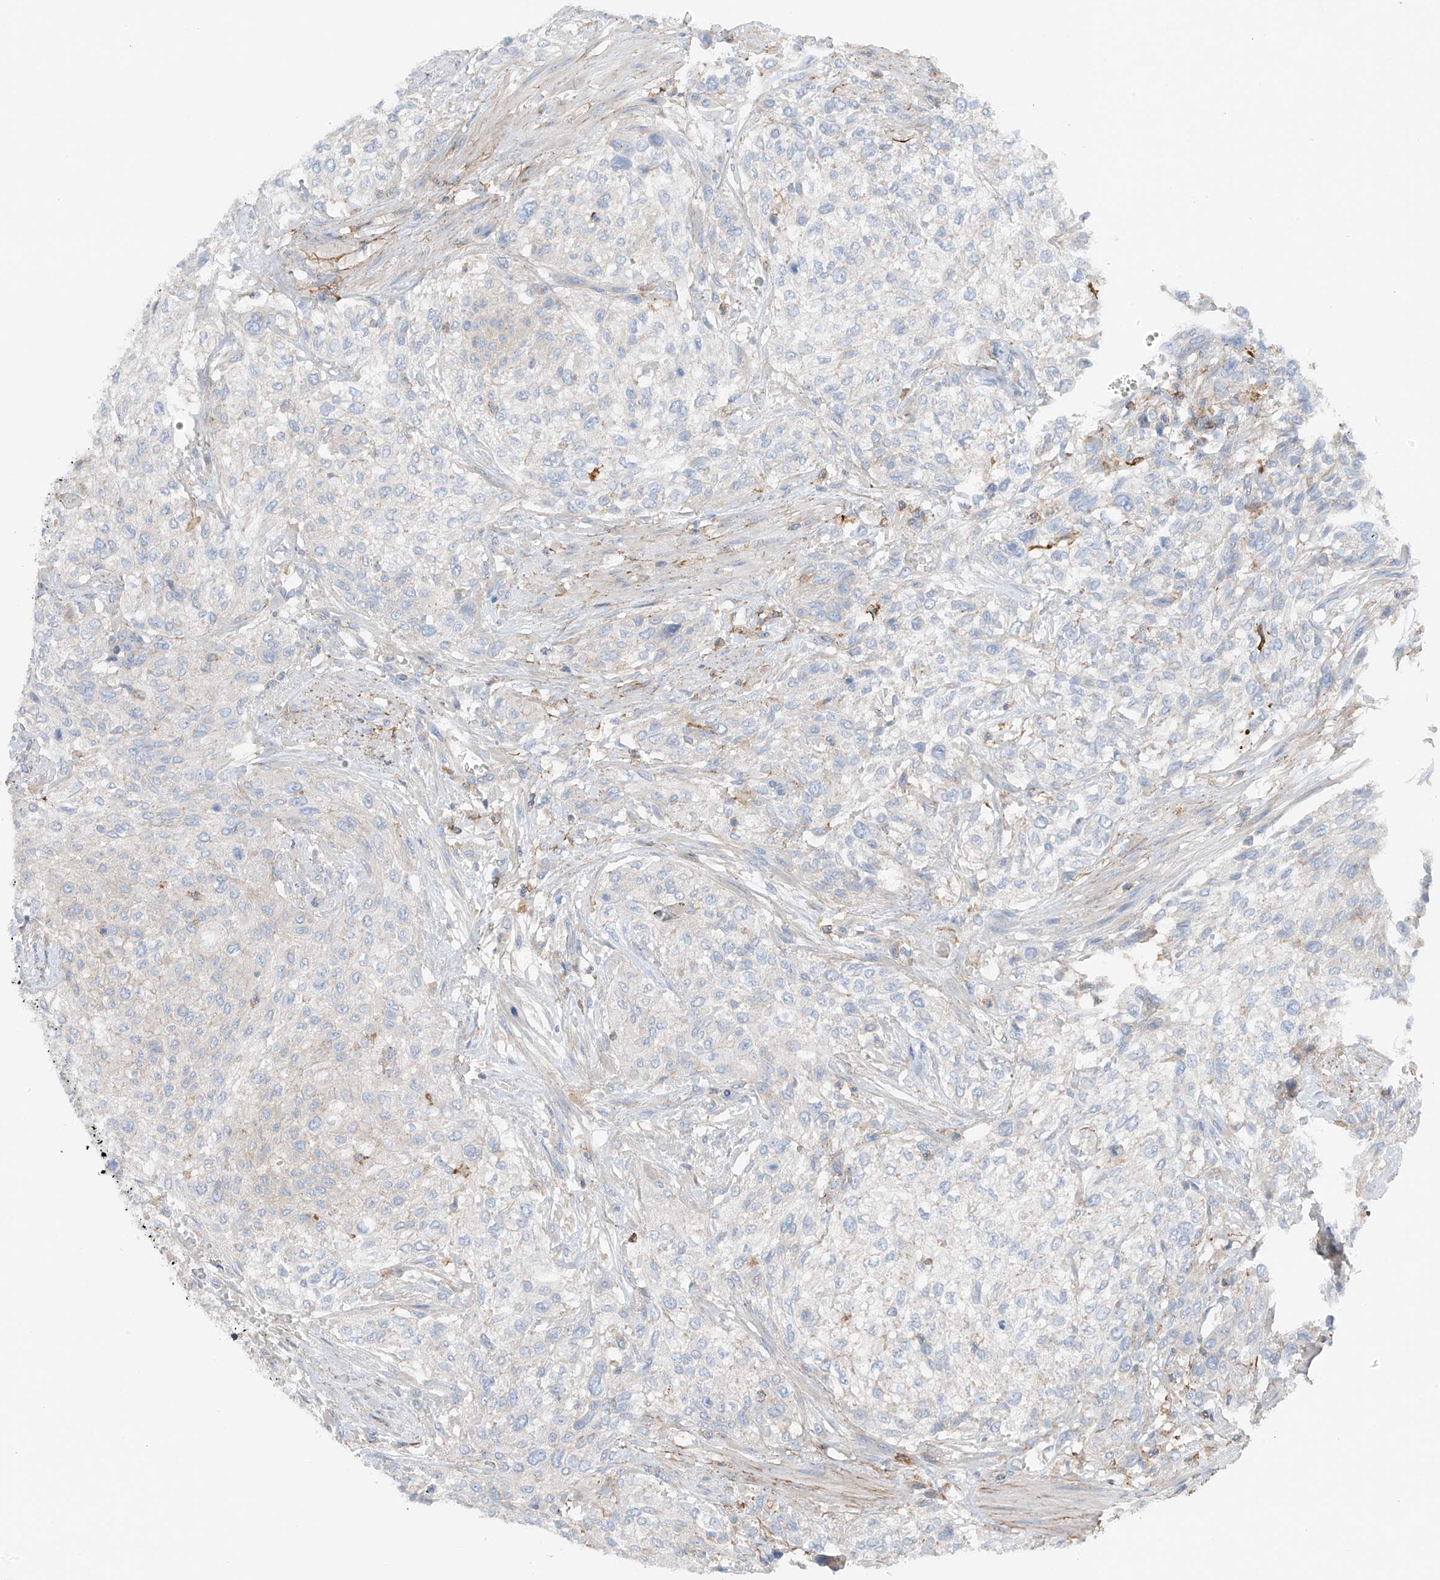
{"staining": {"intensity": "negative", "quantity": "none", "location": "none"}, "tissue": "urothelial cancer", "cell_type": "Tumor cells", "image_type": "cancer", "snomed": [{"axis": "morphology", "description": "Urothelial carcinoma, High grade"}, {"axis": "topography", "description": "Urinary bladder"}], "caption": "A histopathology image of human urothelial cancer is negative for staining in tumor cells.", "gene": "NALCN", "patient": {"sex": "male", "age": 35}}